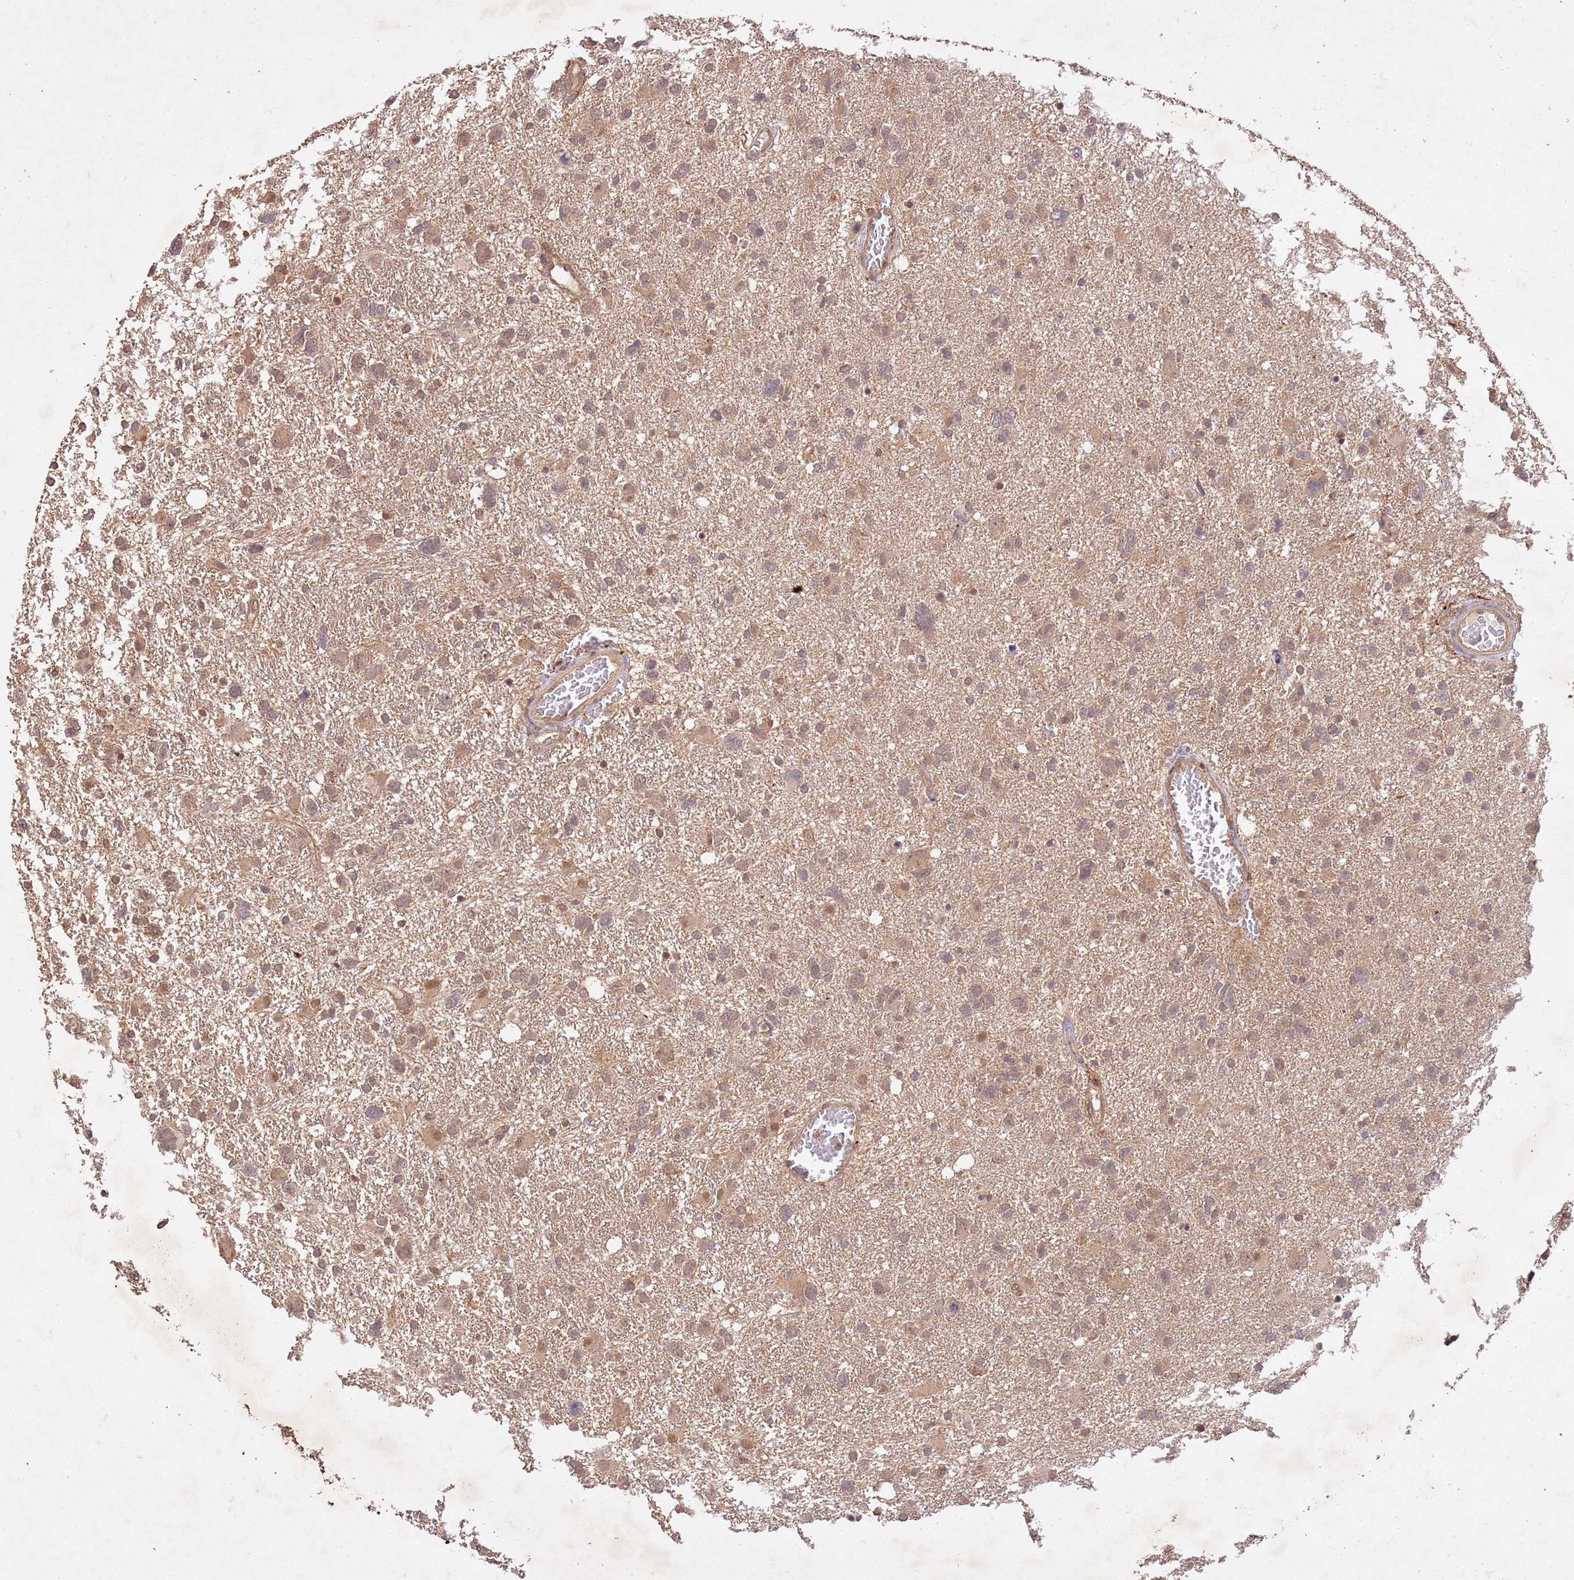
{"staining": {"intensity": "moderate", "quantity": "25%-75%", "location": "cytoplasmic/membranous,nuclear"}, "tissue": "glioma", "cell_type": "Tumor cells", "image_type": "cancer", "snomed": [{"axis": "morphology", "description": "Glioma, malignant, High grade"}, {"axis": "topography", "description": "Brain"}], "caption": "This is a micrograph of IHC staining of glioma, which shows moderate positivity in the cytoplasmic/membranous and nuclear of tumor cells.", "gene": "UBE3A", "patient": {"sex": "male", "age": 61}}